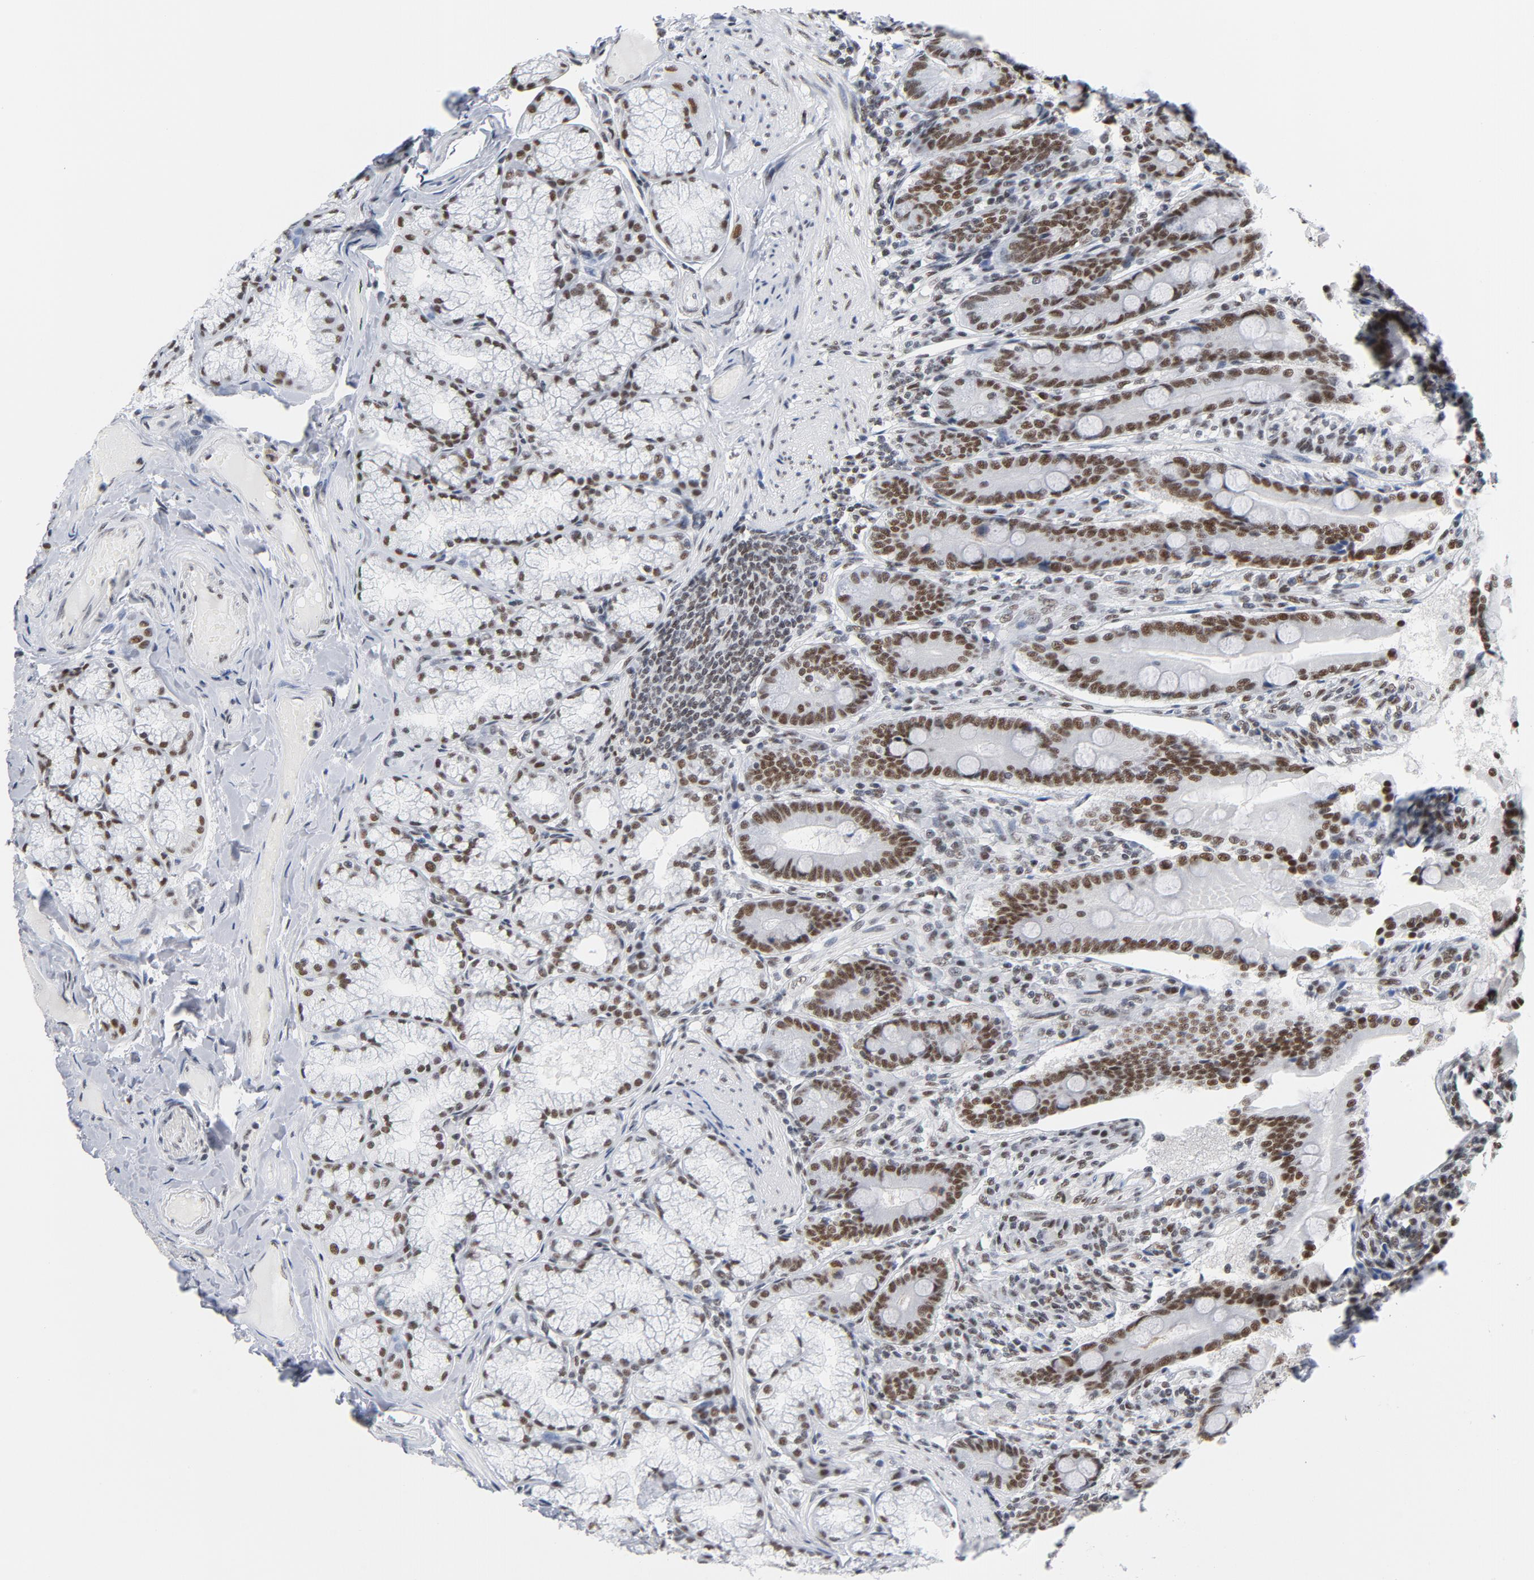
{"staining": {"intensity": "moderate", "quantity": ">75%", "location": "nuclear"}, "tissue": "duodenum", "cell_type": "Glandular cells", "image_type": "normal", "snomed": [{"axis": "morphology", "description": "Normal tissue, NOS"}, {"axis": "topography", "description": "Duodenum"}], "caption": "A photomicrograph of human duodenum stained for a protein reveals moderate nuclear brown staining in glandular cells.", "gene": "CSTF2", "patient": {"sex": "female", "age": 64}}